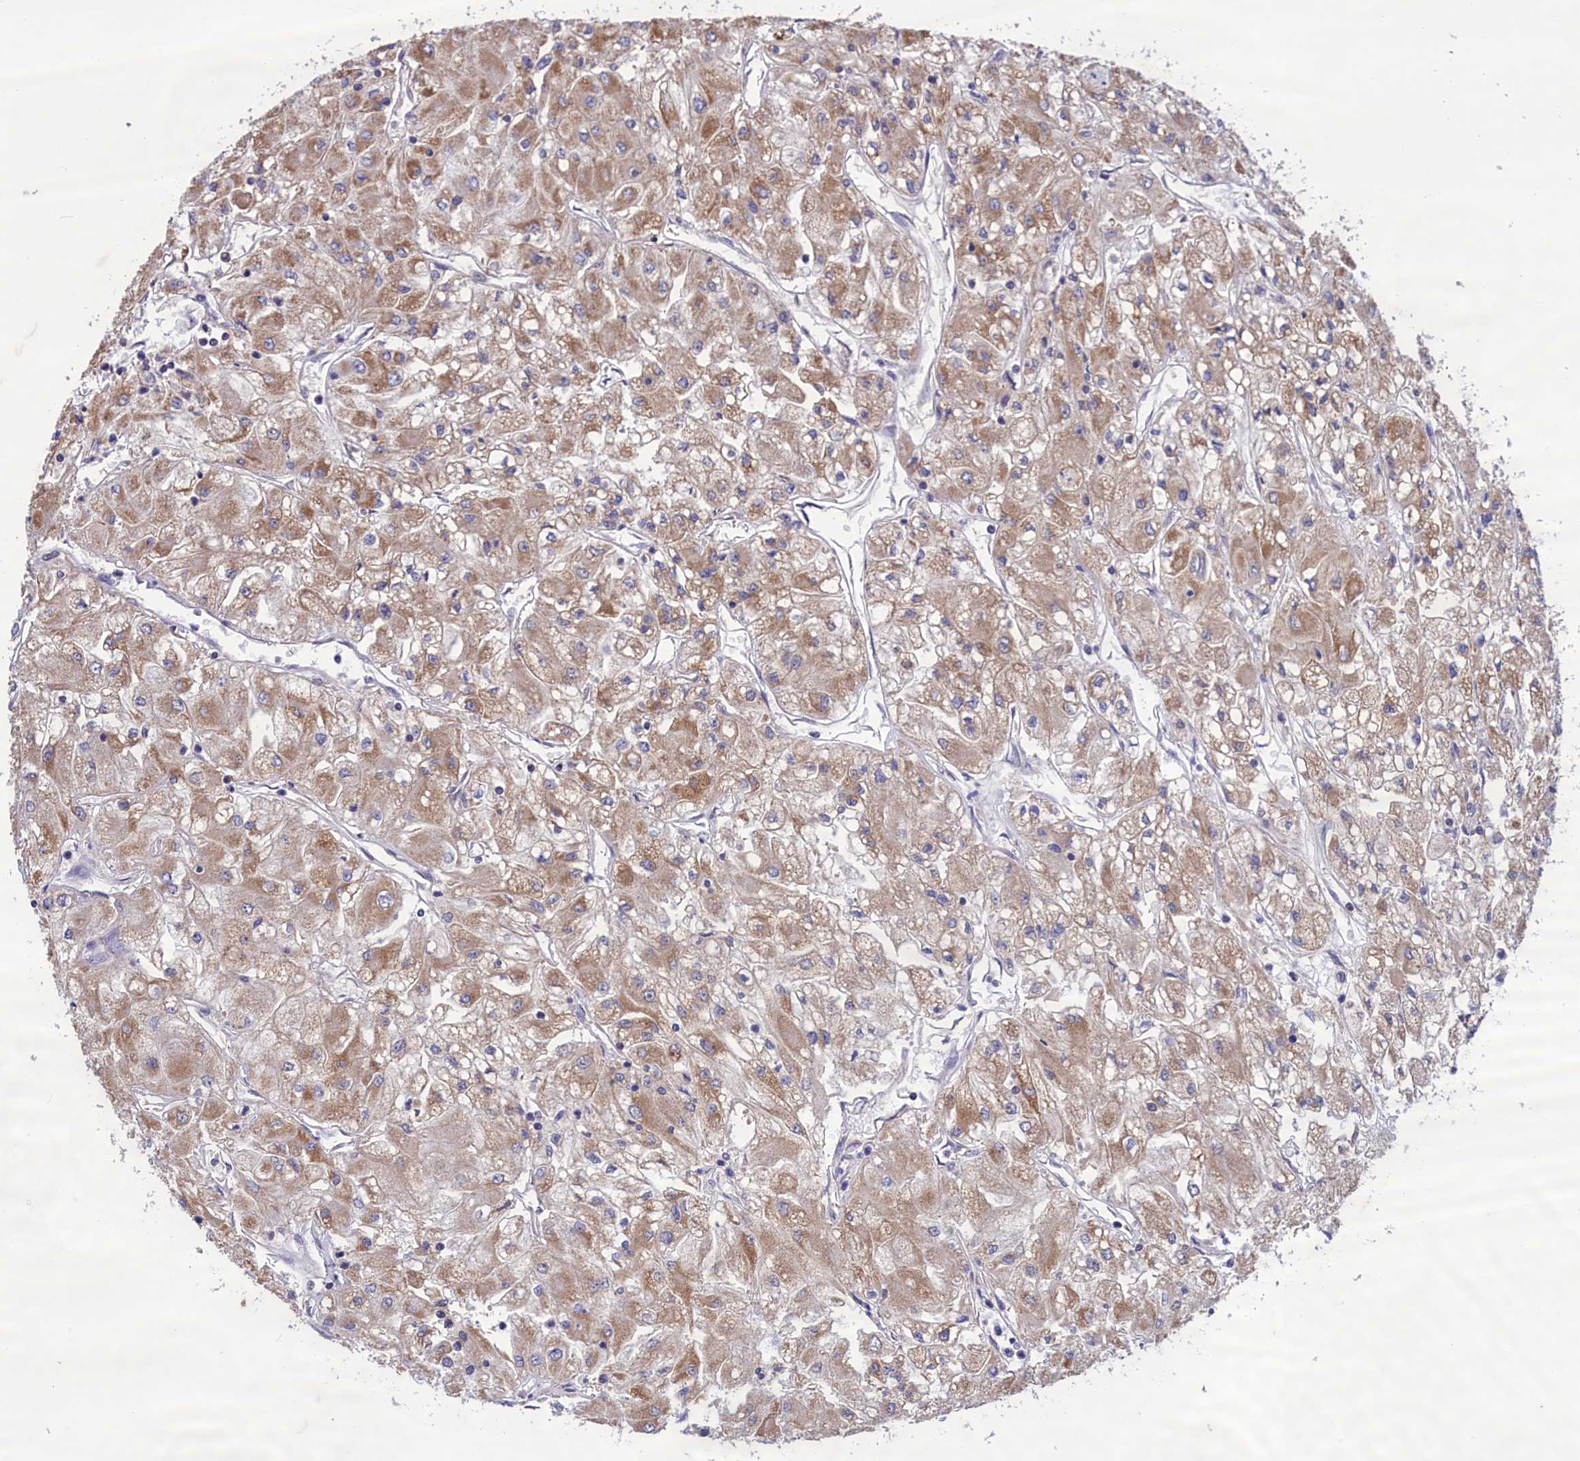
{"staining": {"intensity": "moderate", "quantity": "25%-75%", "location": "cytoplasmic/membranous"}, "tissue": "renal cancer", "cell_type": "Tumor cells", "image_type": "cancer", "snomed": [{"axis": "morphology", "description": "Adenocarcinoma, NOS"}, {"axis": "topography", "description": "Kidney"}], "caption": "Moderate cytoplasmic/membranous protein expression is present in approximately 25%-75% of tumor cells in renal adenocarcinoma.", "gene": "AMDHD2", "patient": {"sex": "male", "age": 80}}